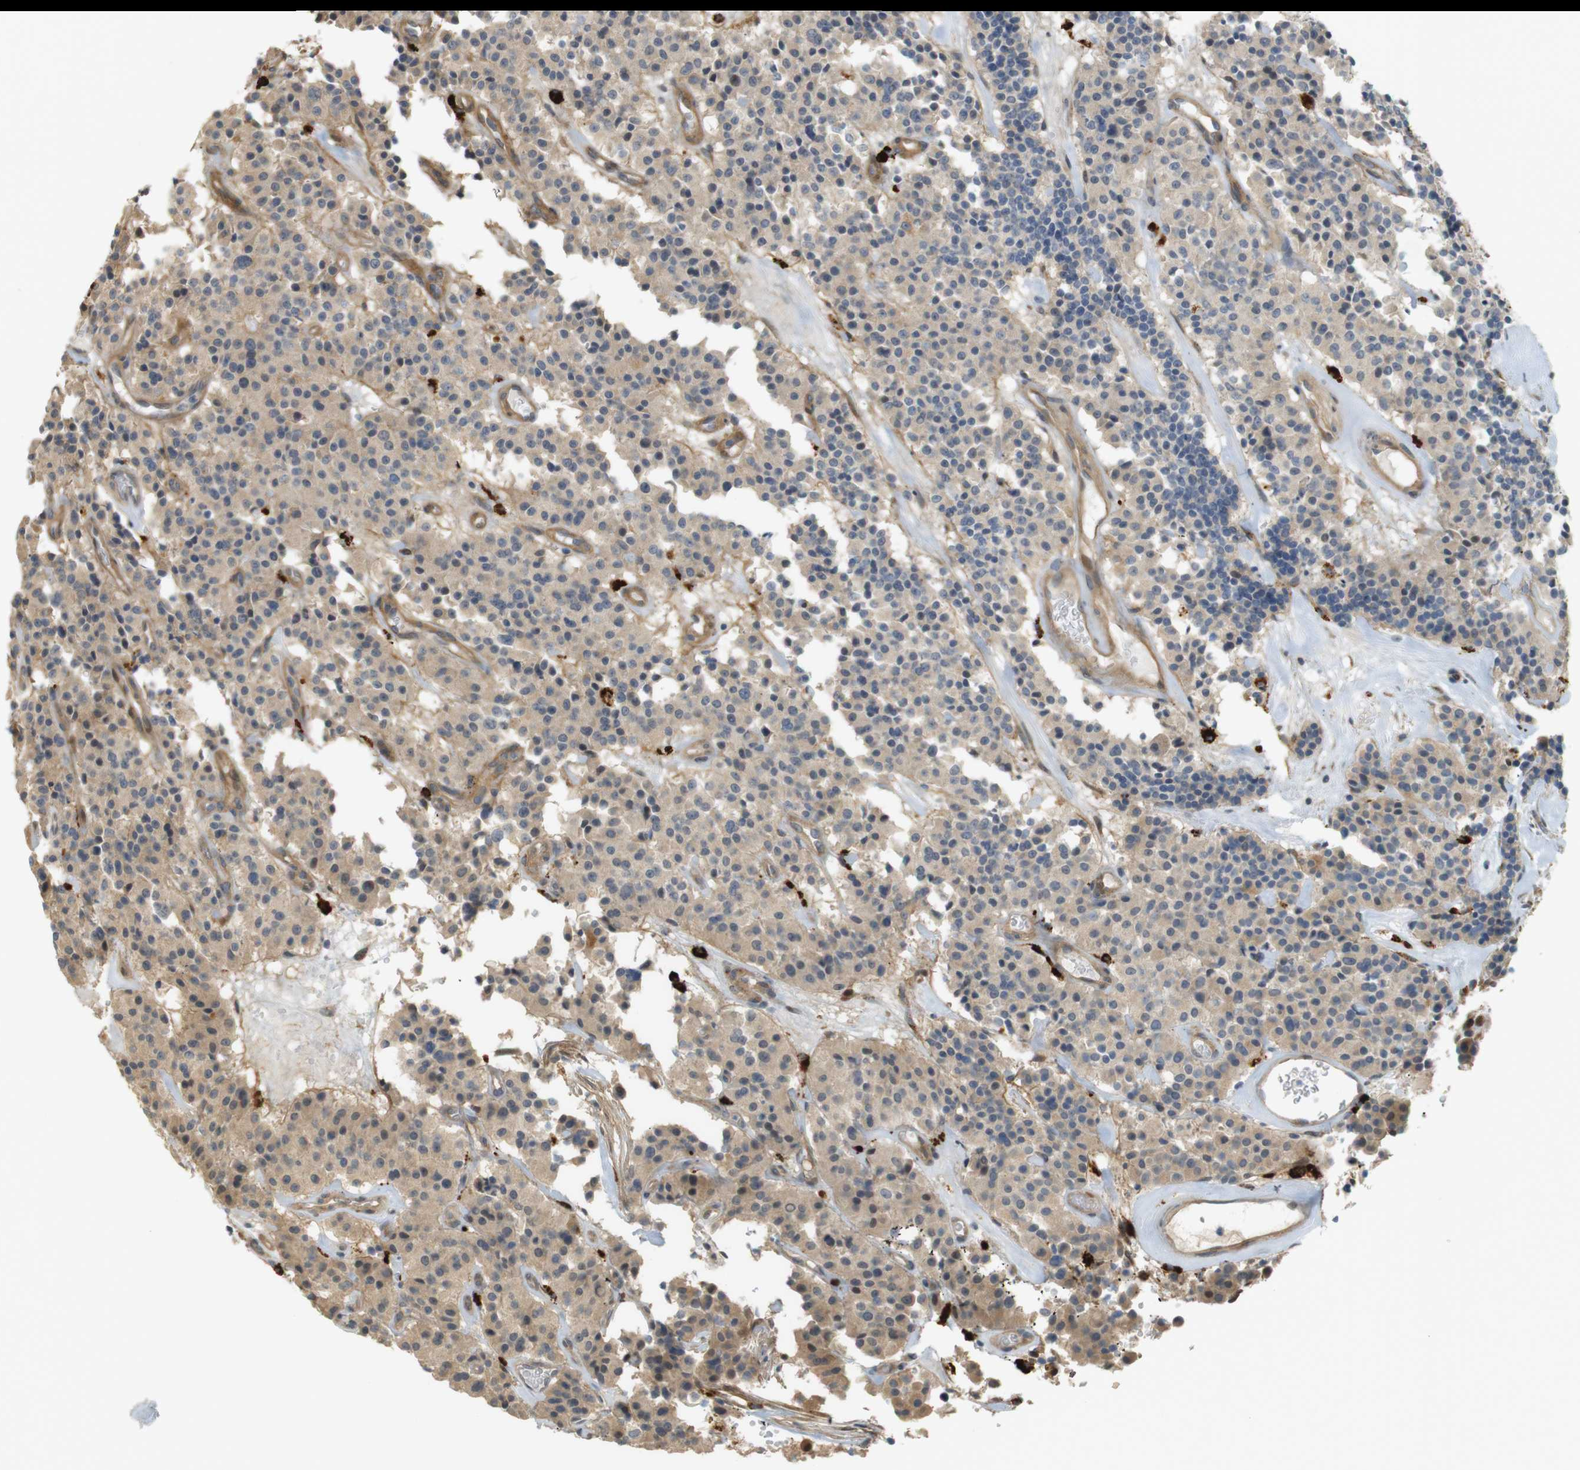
{"staining": {"intensity": "moderate", "quantity": ">75%", "location": "cytoplasmic/membranous"}, "tissue": "carcinoid", "cell_type": "Tumor cells", "image_type": "cancer", "snomed": [{"axis": "morphology", "description": "Carcinoid, malignant, NOS"}, {"axis": "topography", "description": "Lung"}], "caption": "The micrograph demonstrates staining of carcinoid, revealing moderate cytoplasmic/membranous protein staining (brown color) within tumor cells.", "gene": "TSPAN9", "patient": {"sex": "male", "age": 30}}